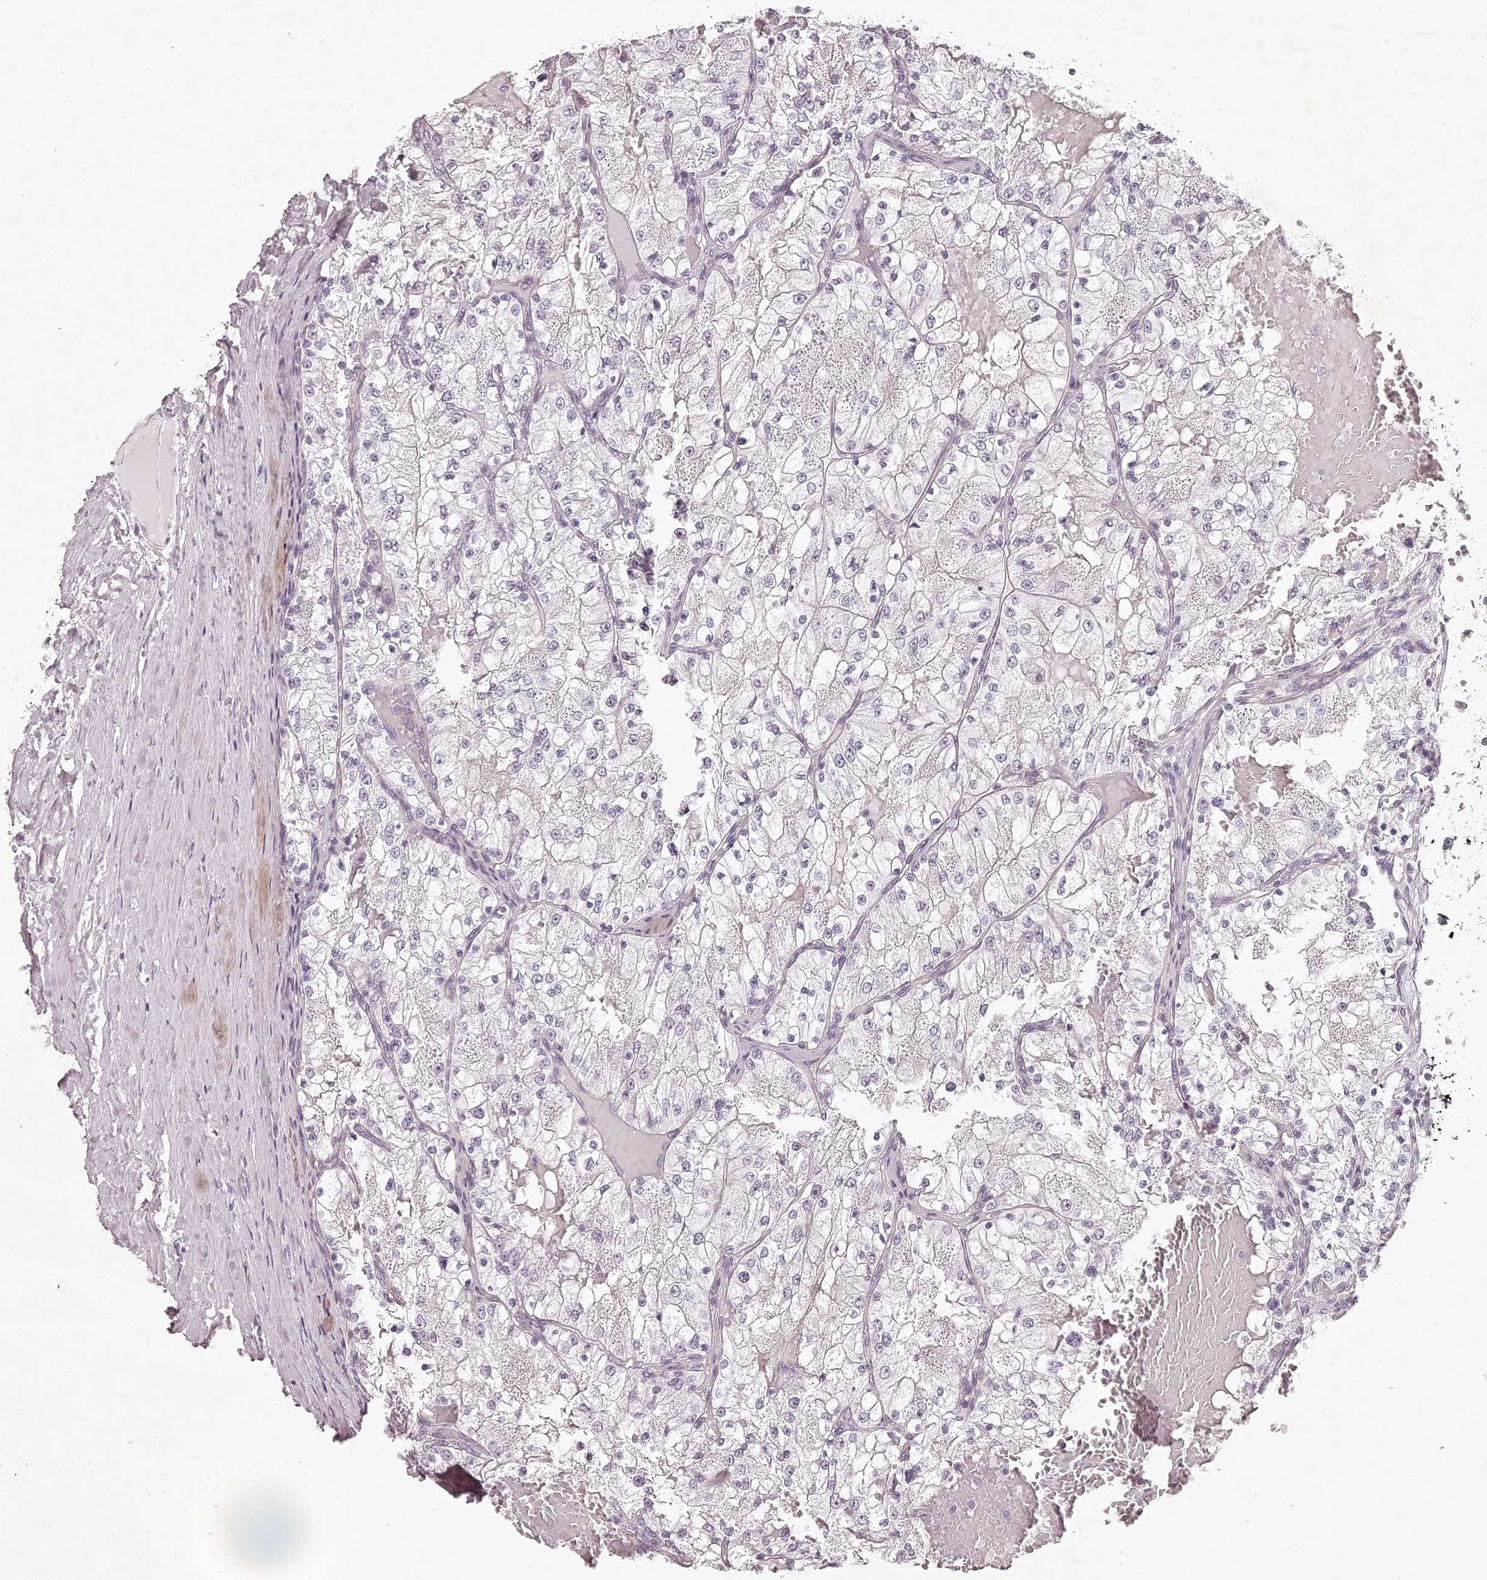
{"staining": {"intensity": "negative", "quantity": "none", "location": "none"}, "tissue": "renal cancer", "cell_type": "Tumor cells", "image_type": "cancer", "snomed": [{"axis": "morphology", "description": "Normal tissue, NOS"}, {"axis": "morphology", "description": "Adenocarcinoma, NOS"}, {"axis": "topography", "description": "Kidney"}], "caption": "Adenocarcinoma (renal) was stained to show a protein in brown. There is no significant positivity in tumor cells.", "gene": "ELAPOR1", "patient": {"sex": "male", "age": 68}}